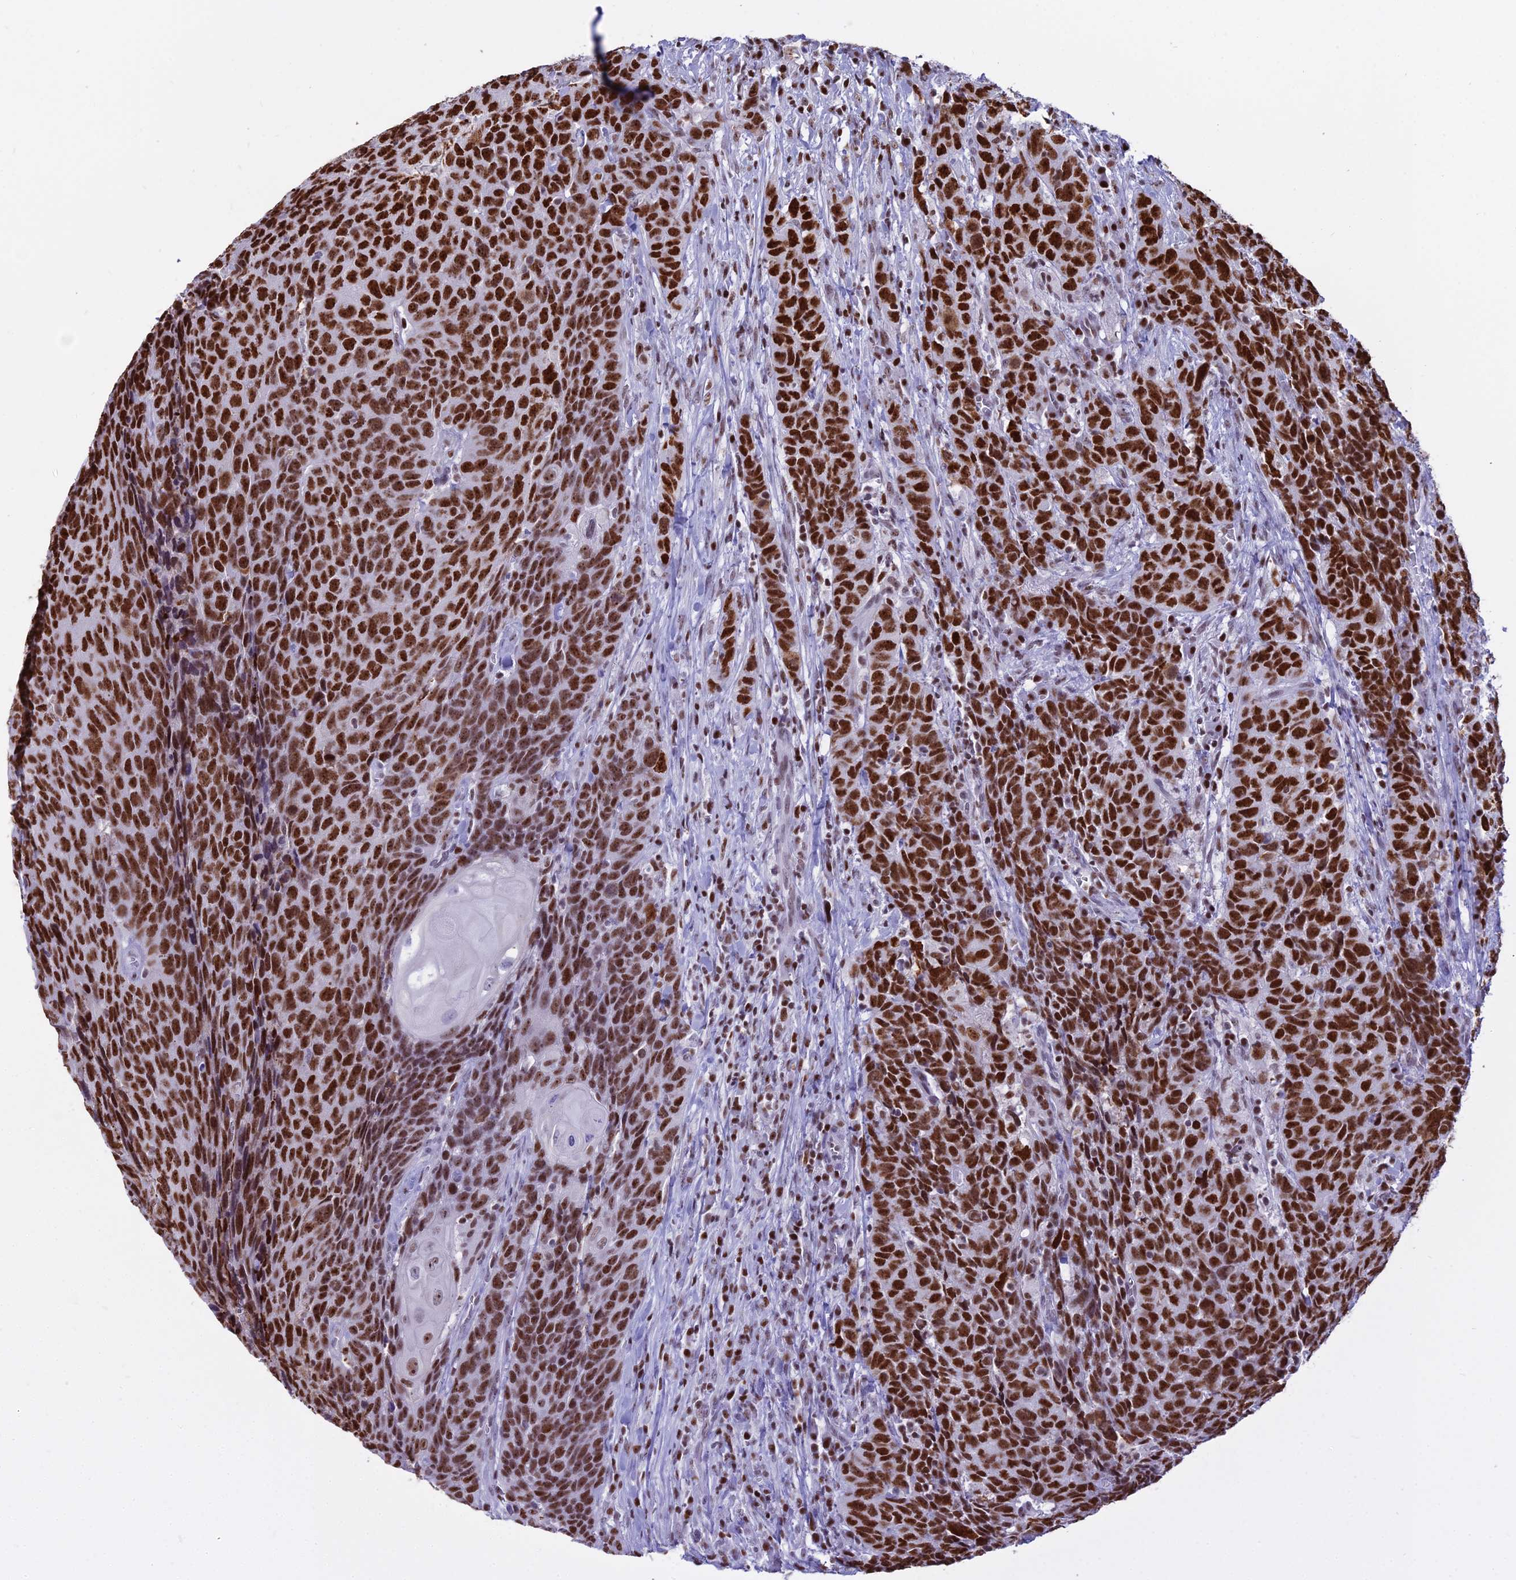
{"staining": {"intensity": "strong", "quantity": ">75%", "location": "nuclear"}, "tissue": "head and neck cancer", "cell_type": "Tumor cells", "image_type": "cancer", "snomed": [{"axis": "morphology", "description": "Squamous cell carcinoma, NOS"}, {"axis": "topography", "description": "Head-Neck"}], "caption": "Protein expression analysis of human squamous cell carcinoma (head and neck) reveals strong nuclear staining in about >75% of tumor cells. (Brightfield microscopy of DAB IHC at high magnification).", "gene": "PARP1", "patient": {"sex": "male", "age": 66}}